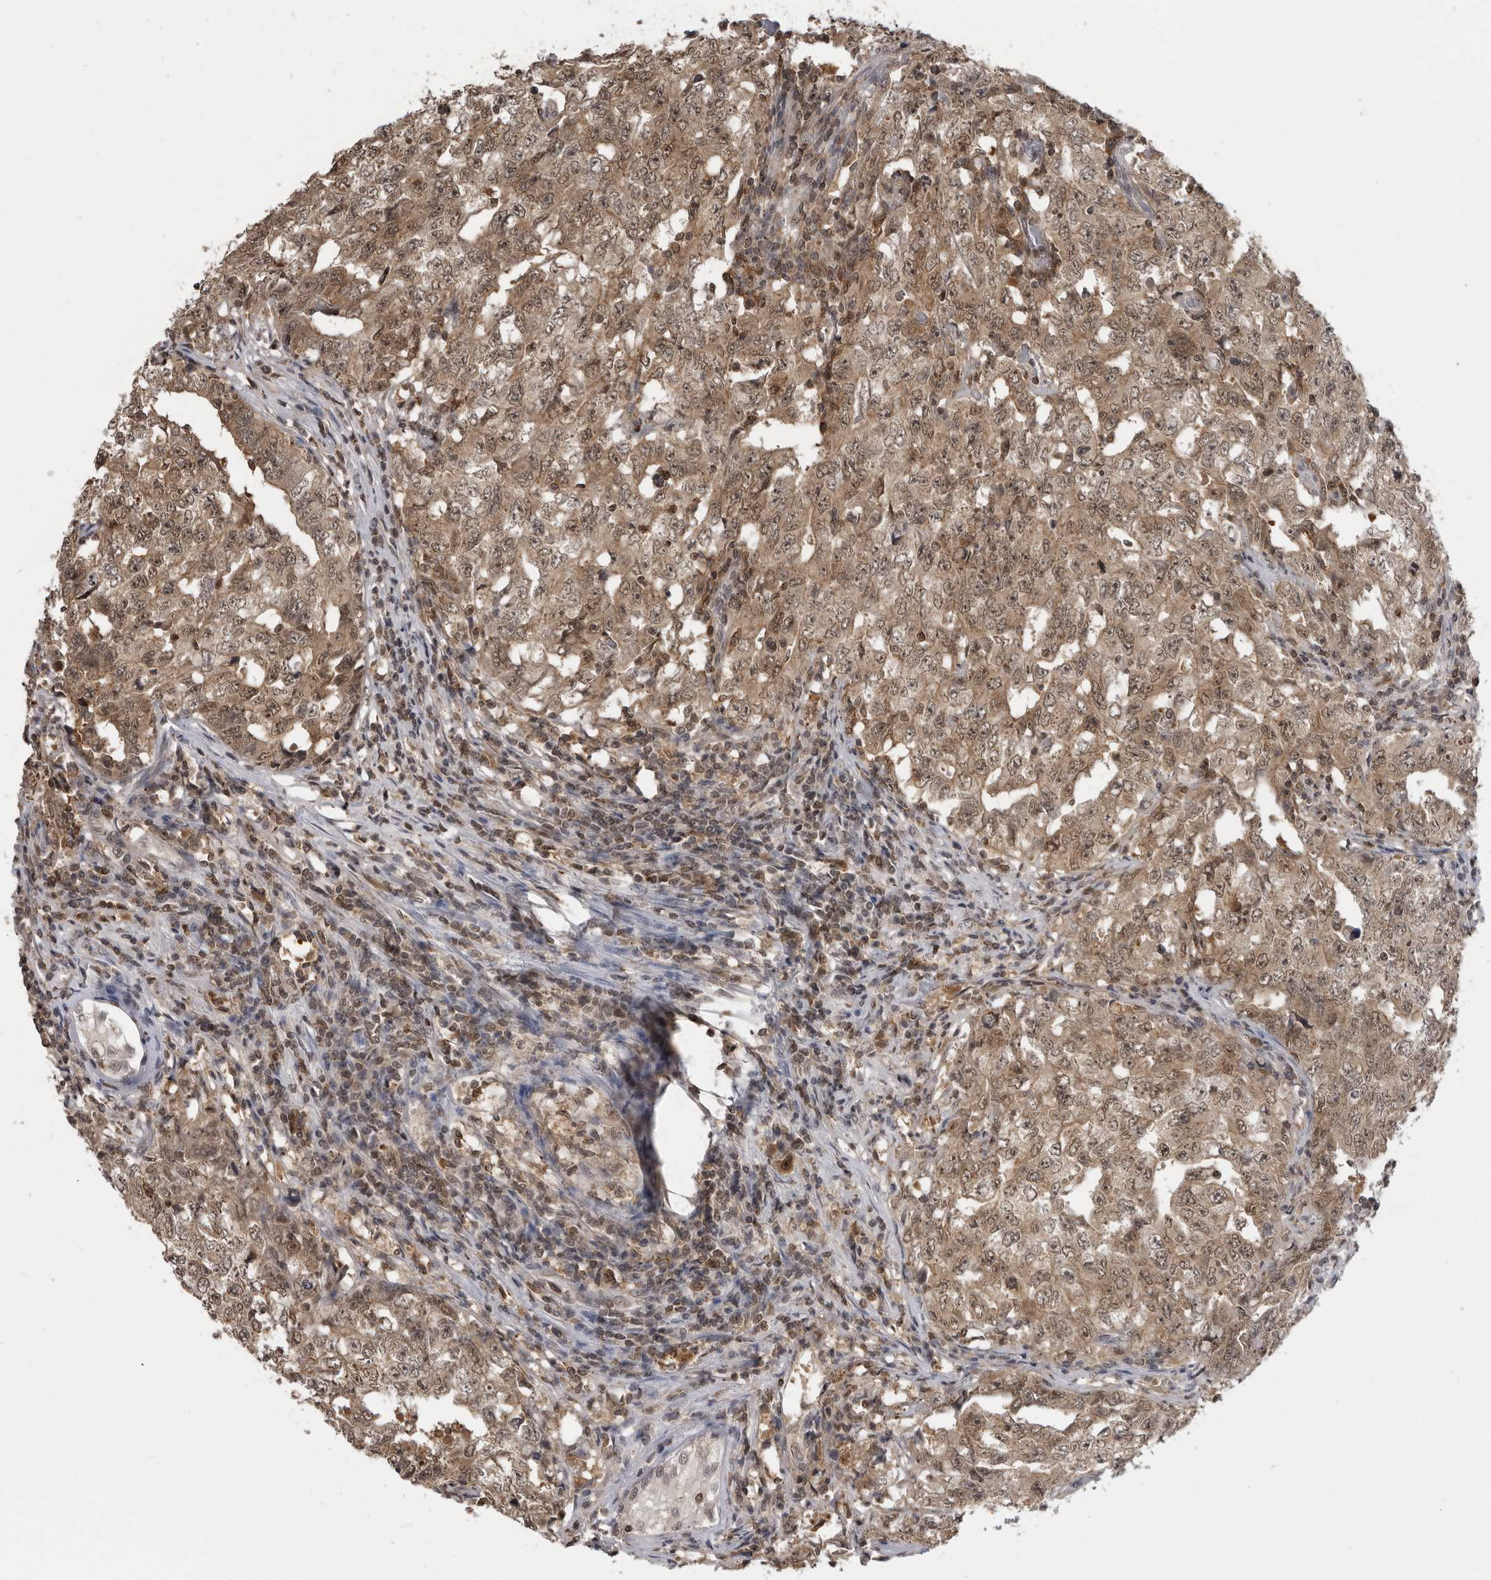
{"staining": {"intensity": "moderate", "quantity": ">75%", "location": "cytoplasmic/membranous,nuclear"}, "tissue": "testis cancer", "cell_type": "Tumor cells", "image_type": "cancer", "snomed": [{"axis": "morphology", "description": "Carcinoma, Embryonal, NOS"}, {"axis": "topography", "description": "Testis"}], "caption": "Approximately >75% of tumor cells in testis cancer show moderate cytoplasmic/membranous and nuclear protein expression as visualized by brown immunohistochemical staining.", "gene": "PDCL3", "patient": {"sex": "male", "age": 26}}